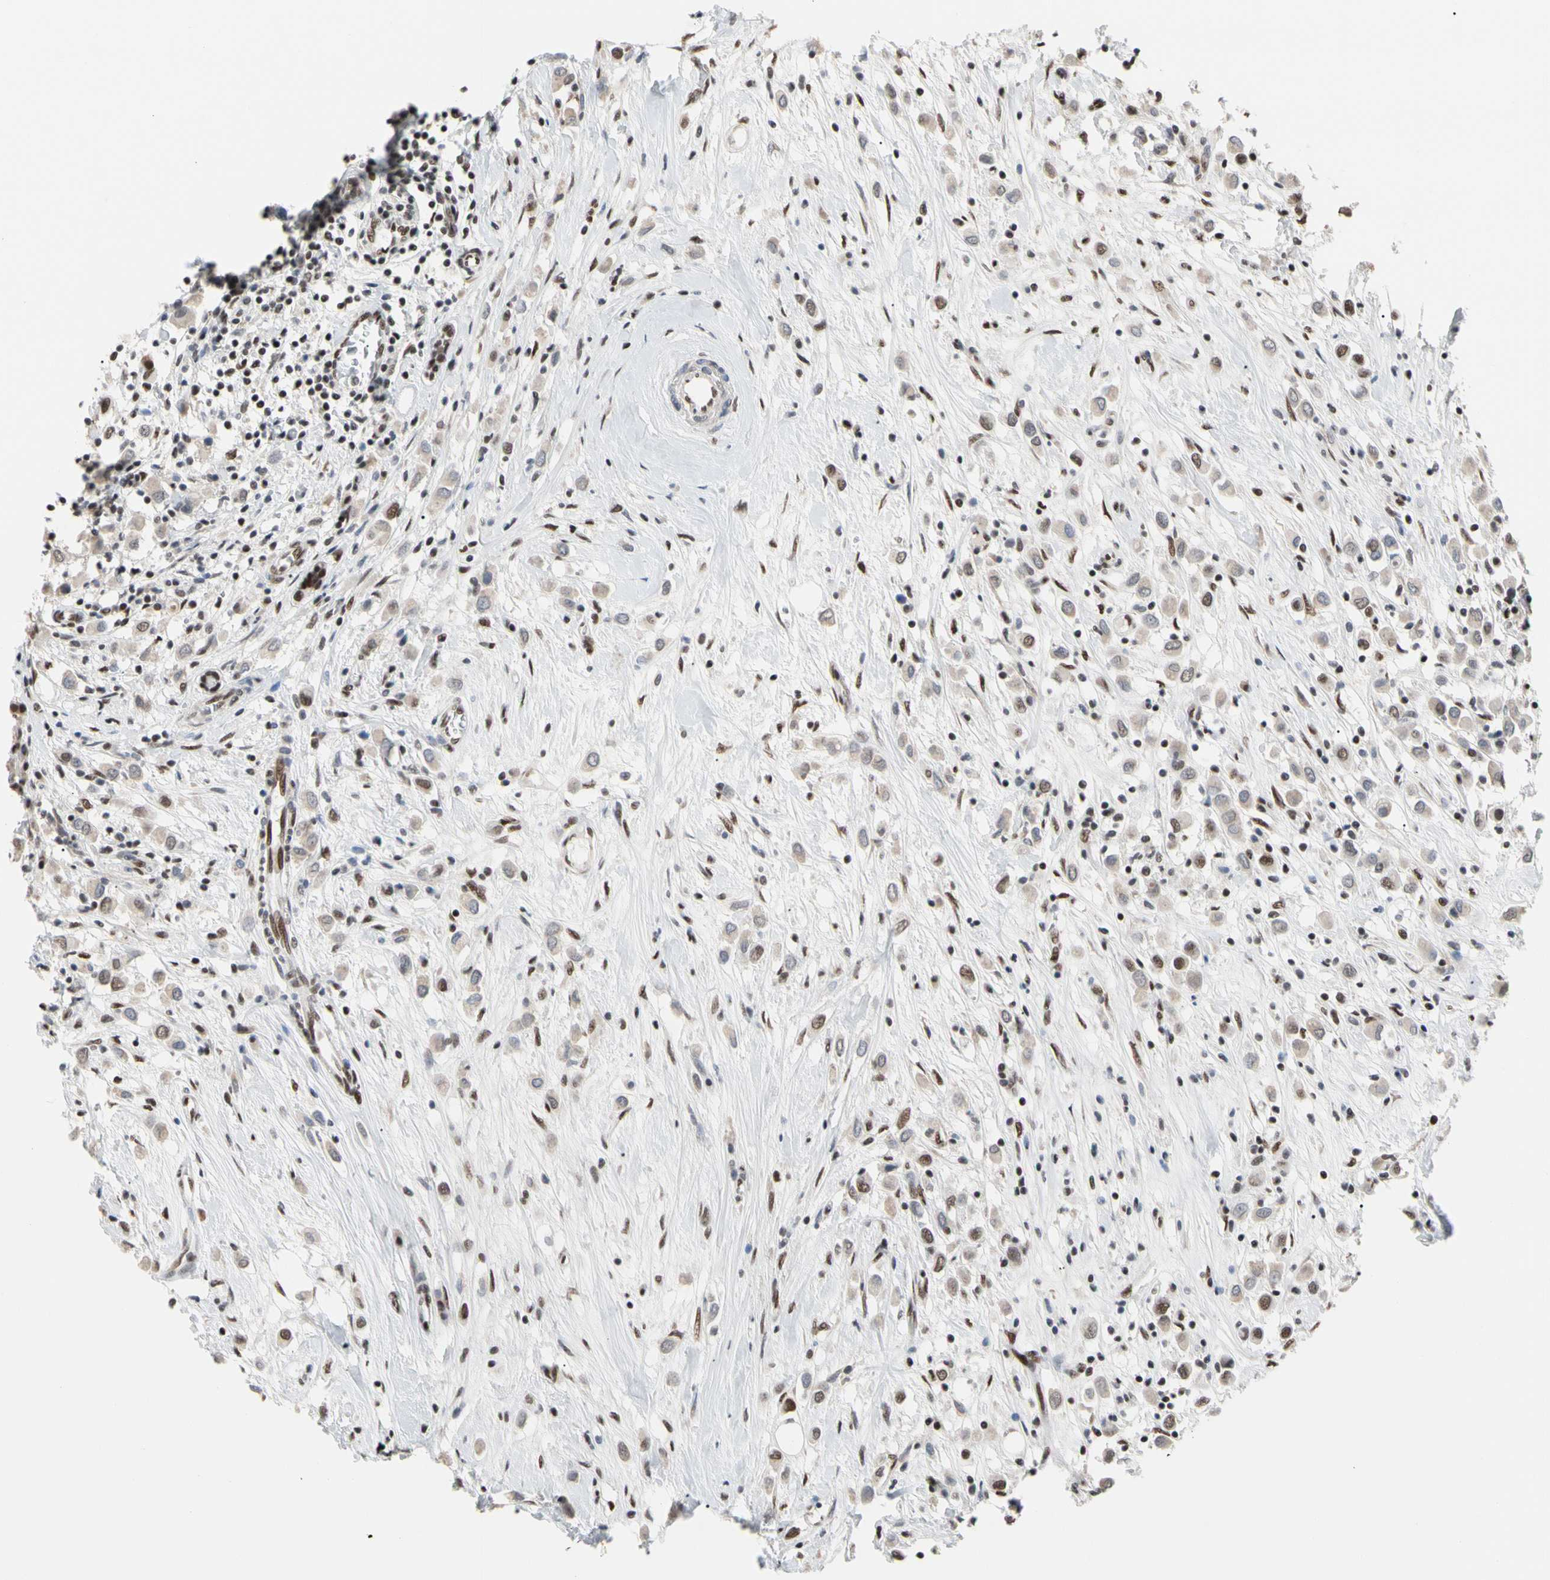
{"staining": {"intensity": "moderate", "quantity": "<25%", "location": "cytoplasmic/membranous,nuclear"}, "tissue": "breast cancer", "cell_type": "Tumor cells", "image_type": "cancer", "snomed": [{"axis": "morphology", "description": "Duct carcinoma"}, {"axis": "topography", "description": "Breast"}], "caption": "DAB (3,3'-diaminobenzidine) immunohistochemical staining of human intraductal carcinoma (breast) shows moderate cytoplasmic/membranous and nuclear protein staining in approximately <25% of tumor cells. (brown staining indicates protein expression, while blue staining denotes nuclei).", "gene": "FAM98B", "patient": {"sex": "female", "age": 61}}